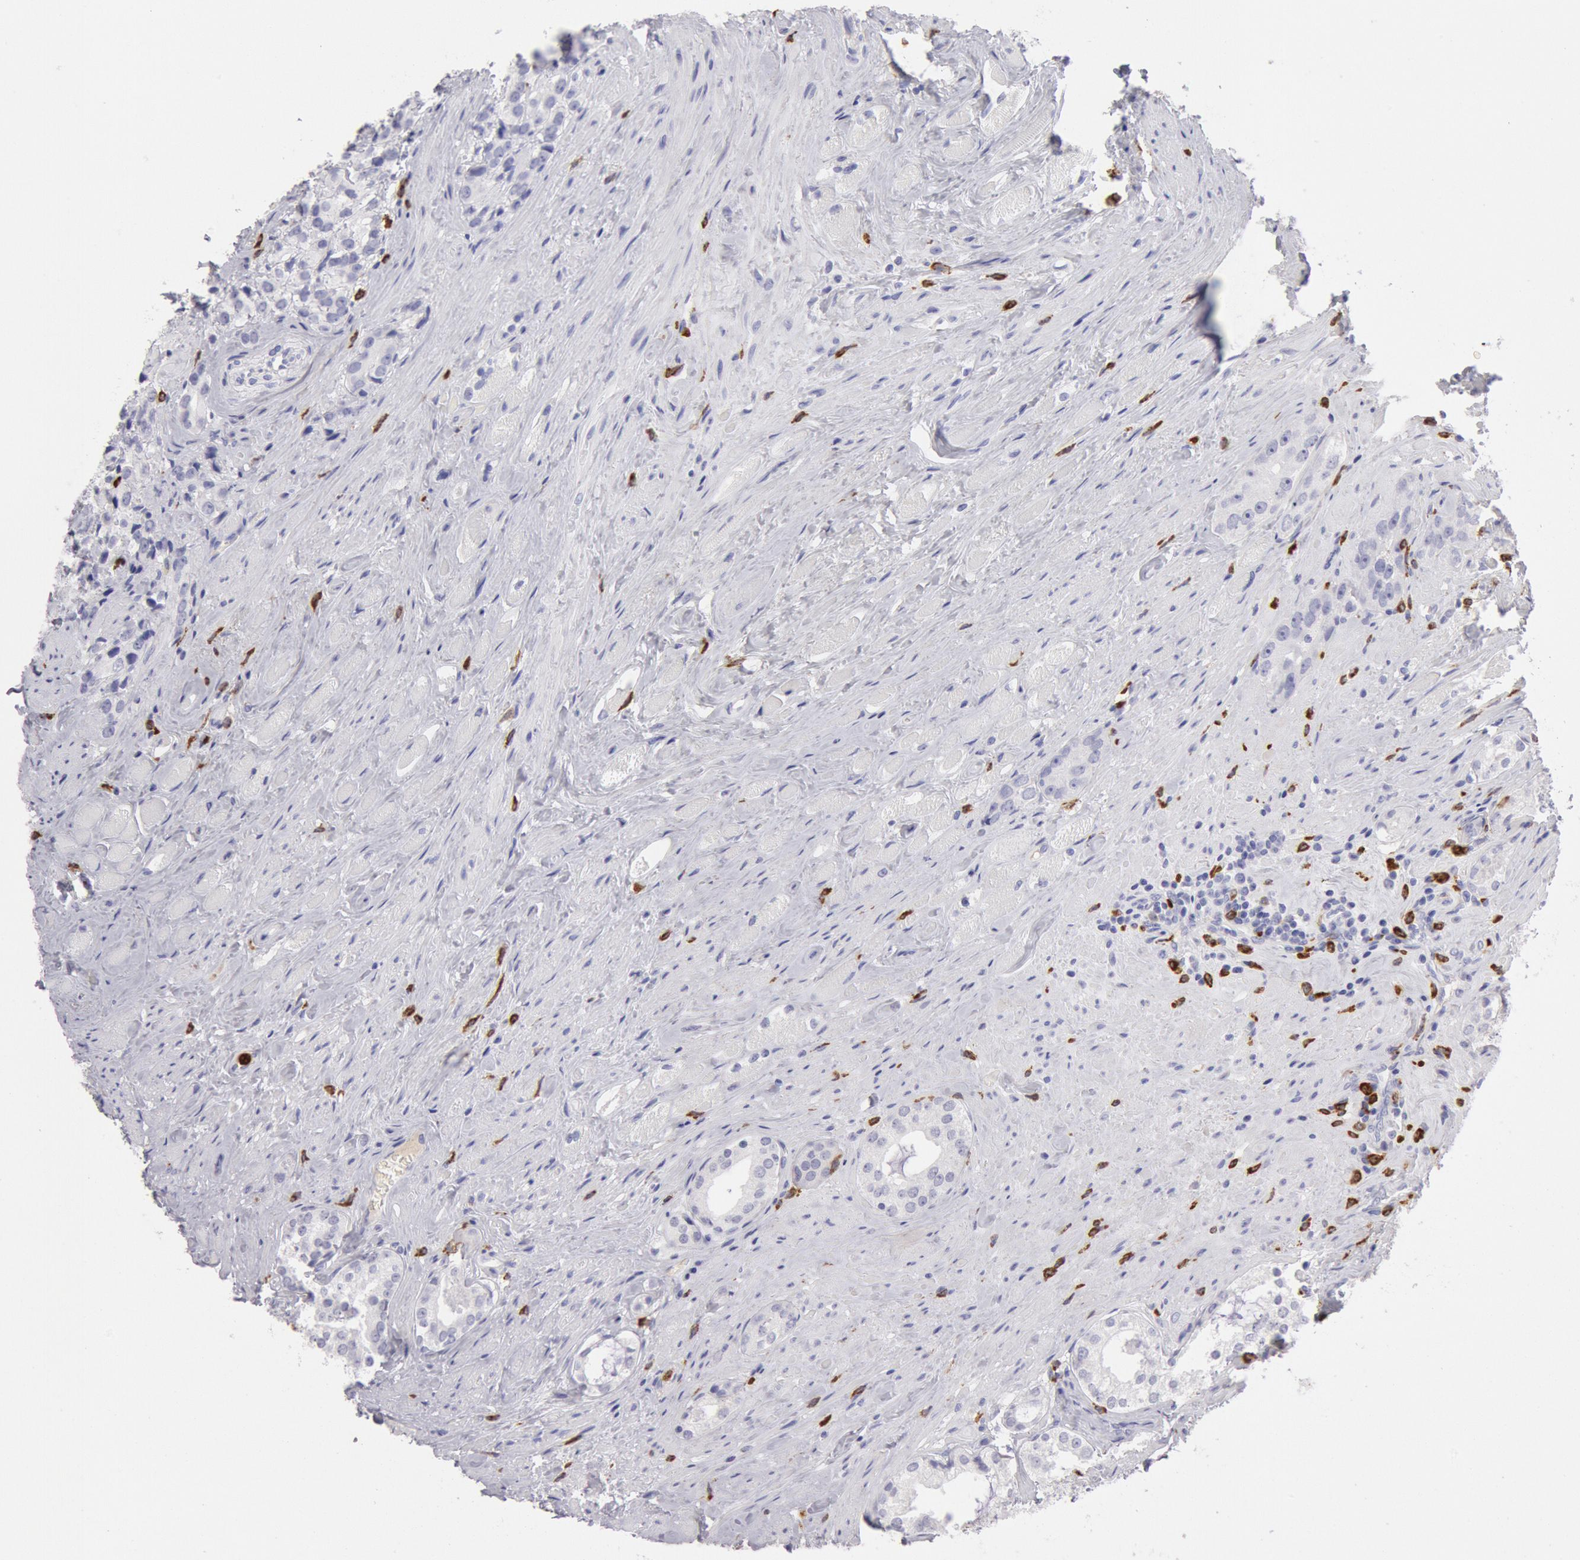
{"staining": {"intensity": "negative", "quantity": "none", "location": "none"}, "tissue": "prostate cancer", "cell_type": "Tumor cells", "image_type": "cancer", "snomed": [{"axis": "morphology", "description": "Adenocarcinoma, Medium grade"}, {"axis": "topography", "description": "Prostate"}], "caption": "Image shows no protein staining in tumor cells of adenocarcinoma (medium-grade) (prostate) tissue.", "gene": "FCN1", "patient": {"sex": "male", "age": 73}}